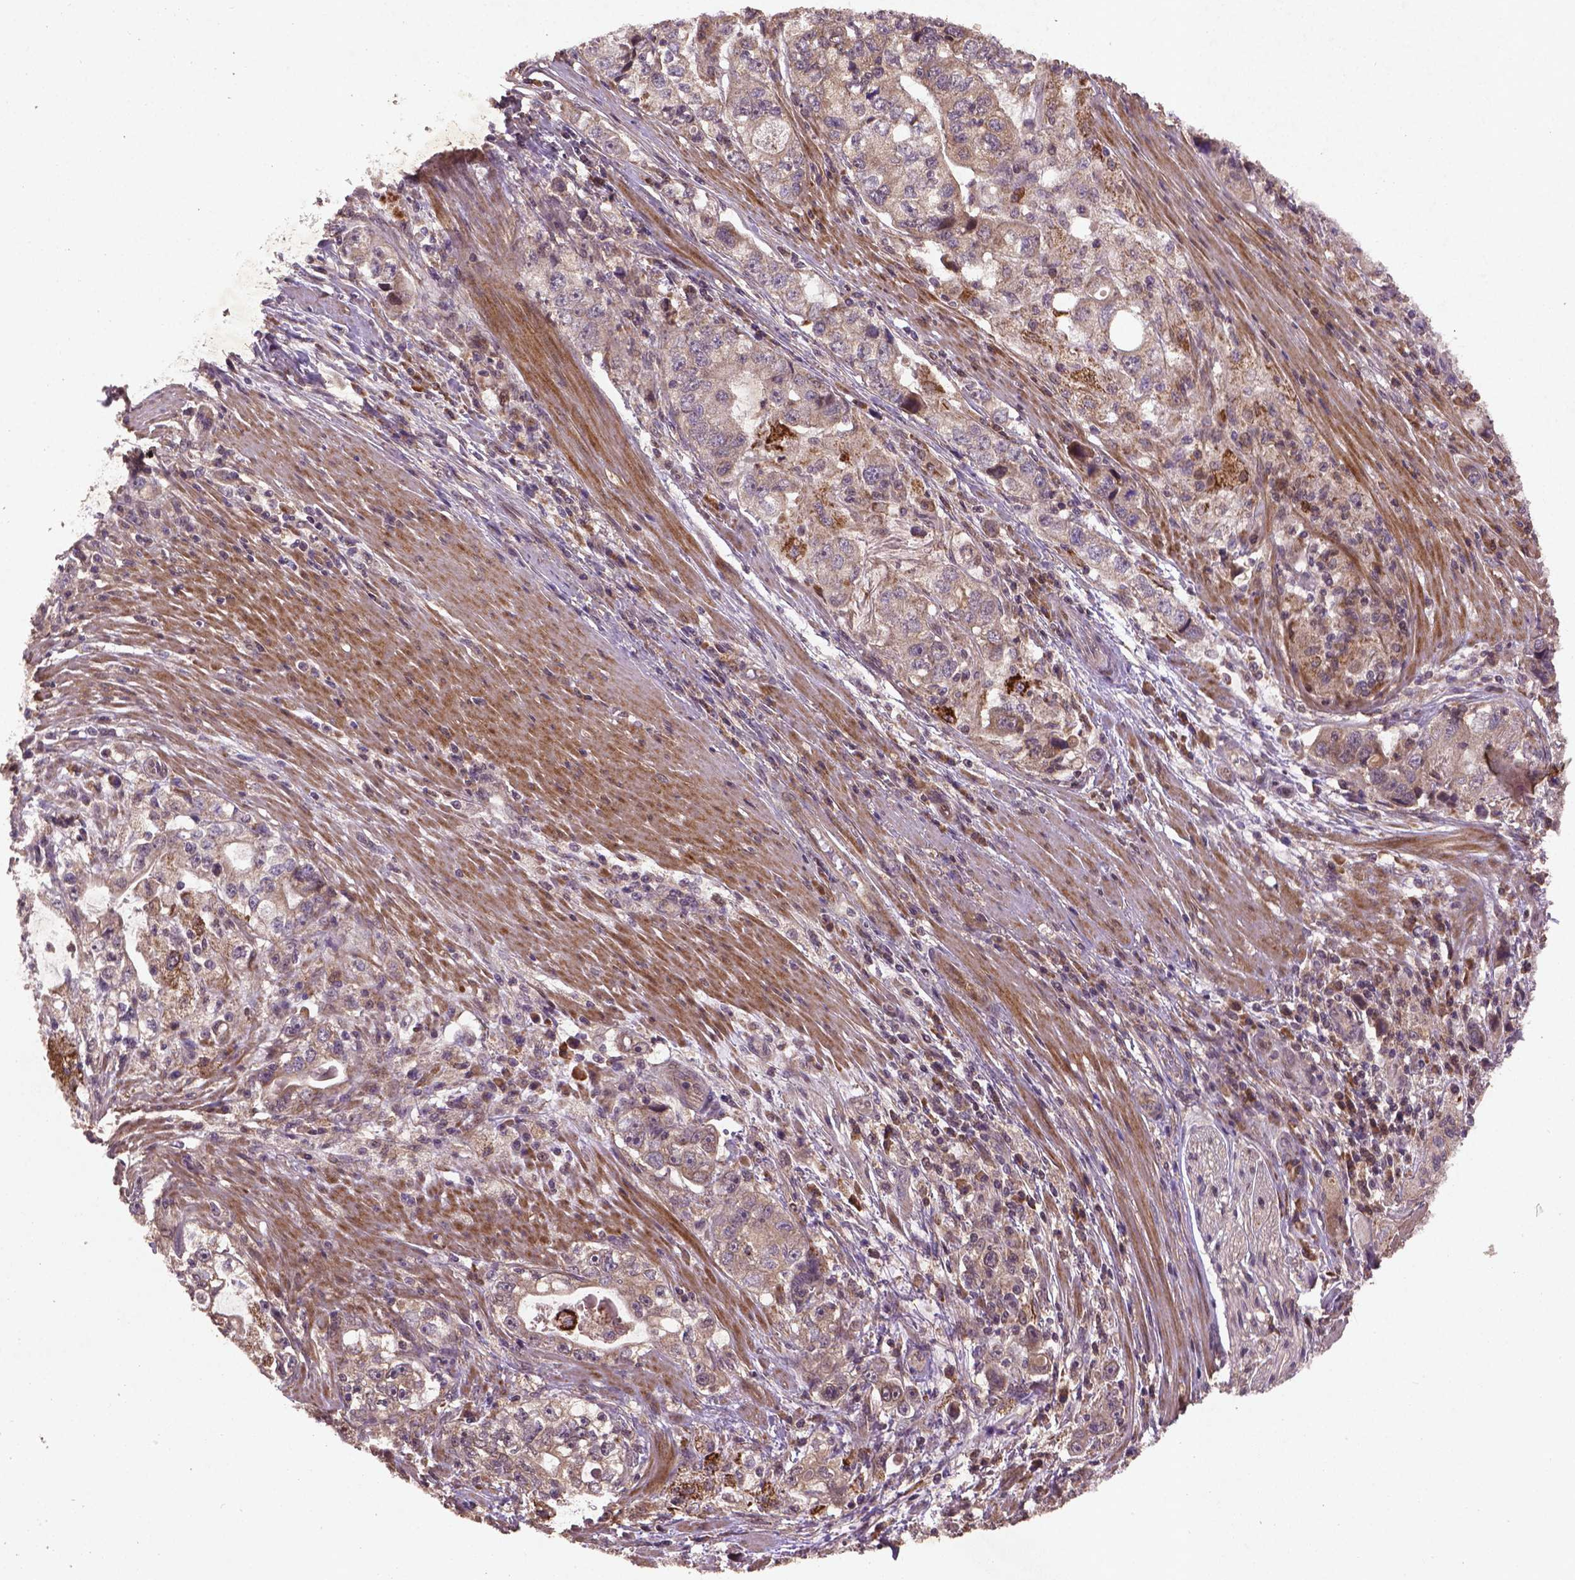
{"staining": {"intensity": "negative", "quantity": "none", "location": "none"}, "tissue": "stomach cancer", "cell_type": "Tumor cells", "image_type": "cancer", "snomed": [{"axis": "morphology", "description": "Adenocarcinoma, NOS"}, {"axis": "topography", "description": "Stomach, lower"}], "caption": "Histopathology image shows no significant protein expression in tumor cells of stomach cancer.", "gene": "NIPAL2", "patient": {"sex": "female", "age": 72}}